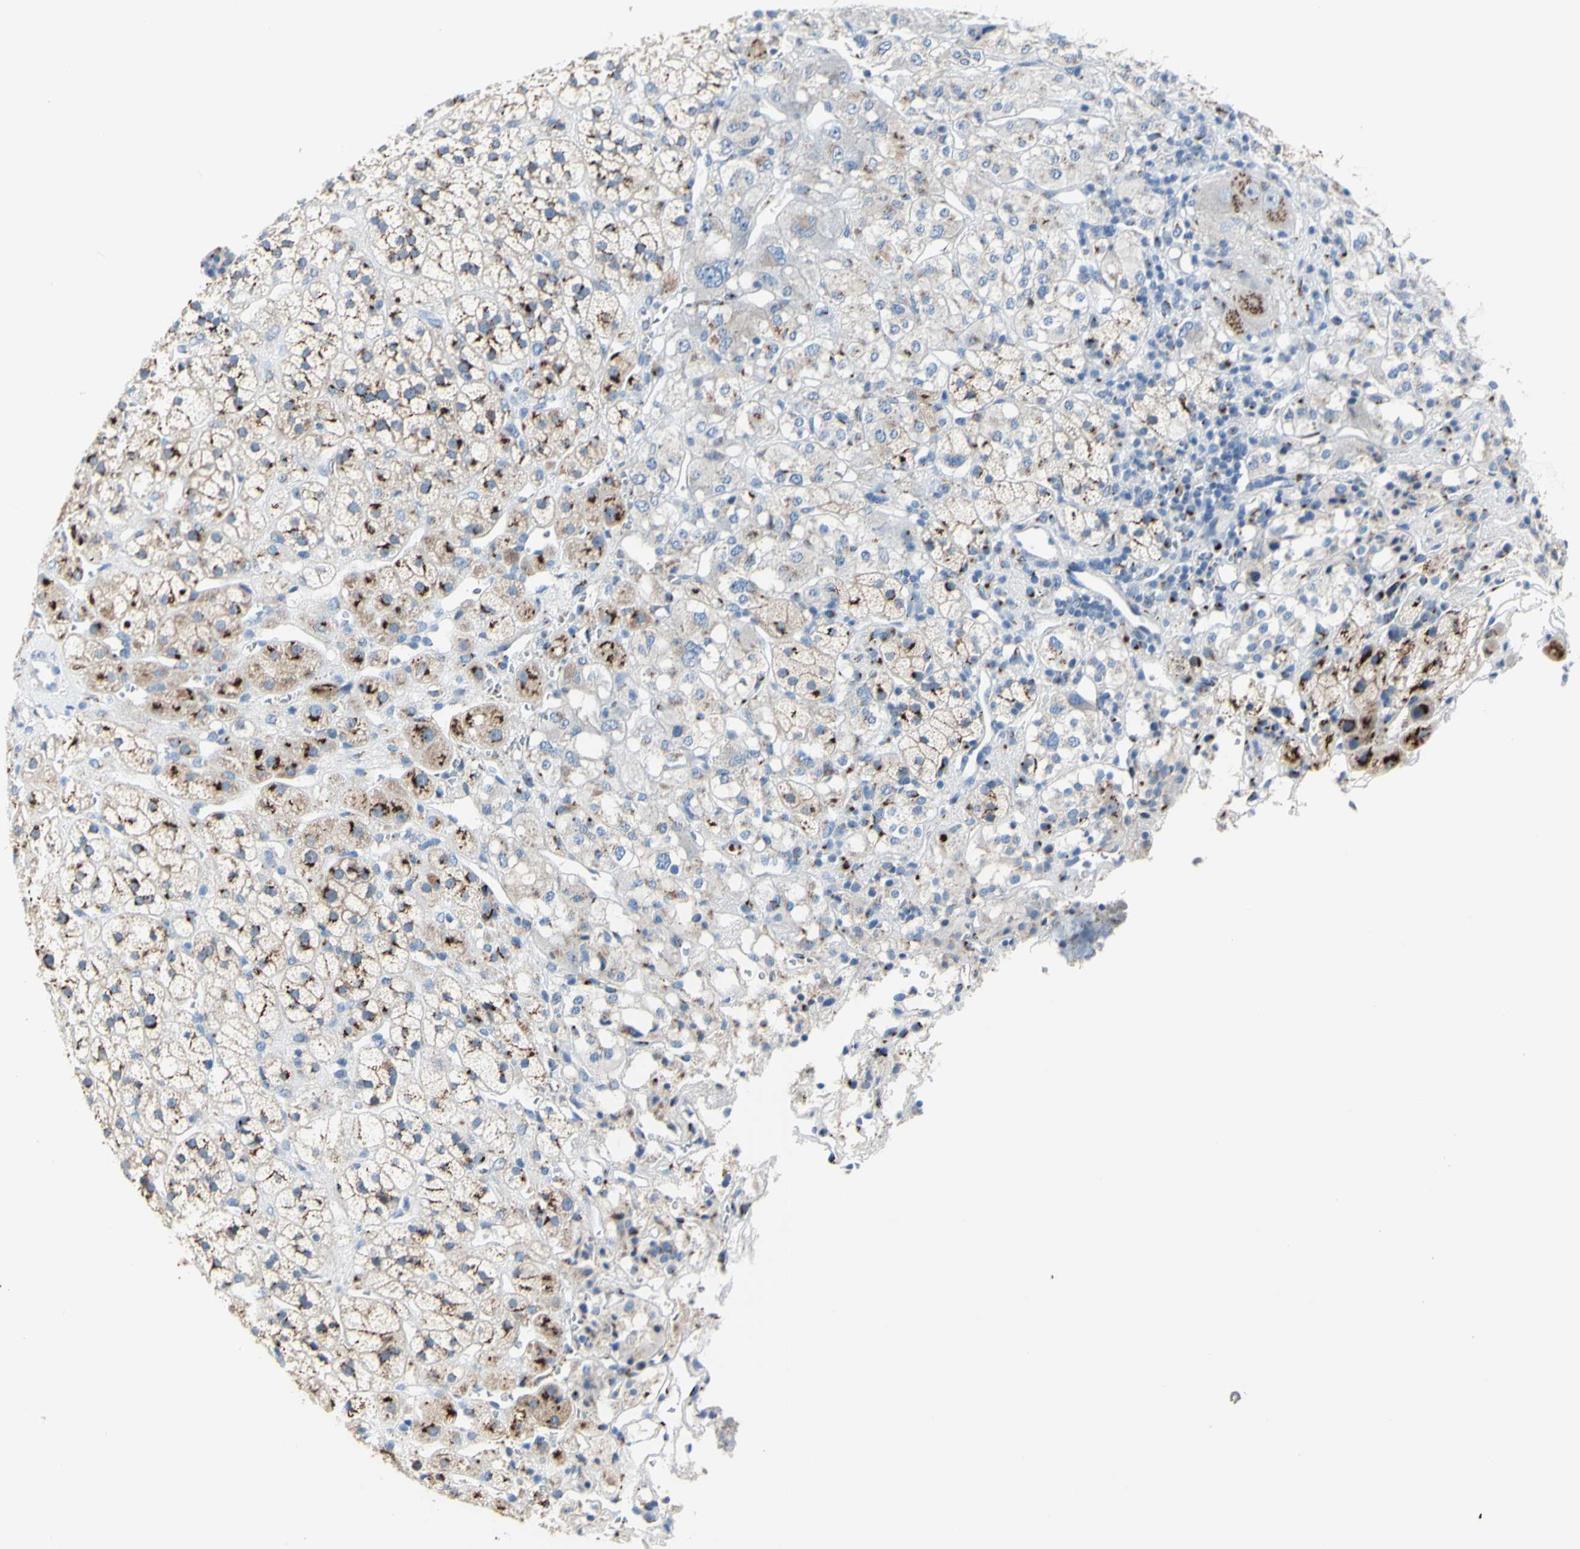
{"staining": {"intensity": "moderate", "quantity": "25%-75%", "location": "cytoplasmic/membranous"}, "tissue": "adrenal gland", "cell_type": "Glandular cells", "image_type": "normal", "snomed": [{"axis": "morphology", "description": "Normal tissue, NOS"}, {"axis": "topography", "description": "Adrenal gland"}], "caption": "An immunohistochemistry photomicrograph of unremarkable tissue is shown. Protein staining in brown highlights moderate cytoplasmic/membranous positivity in adrenal gland within glandular cells.", "gene": "GALNT2", "patient": {"sex": "male", "age": 56}}